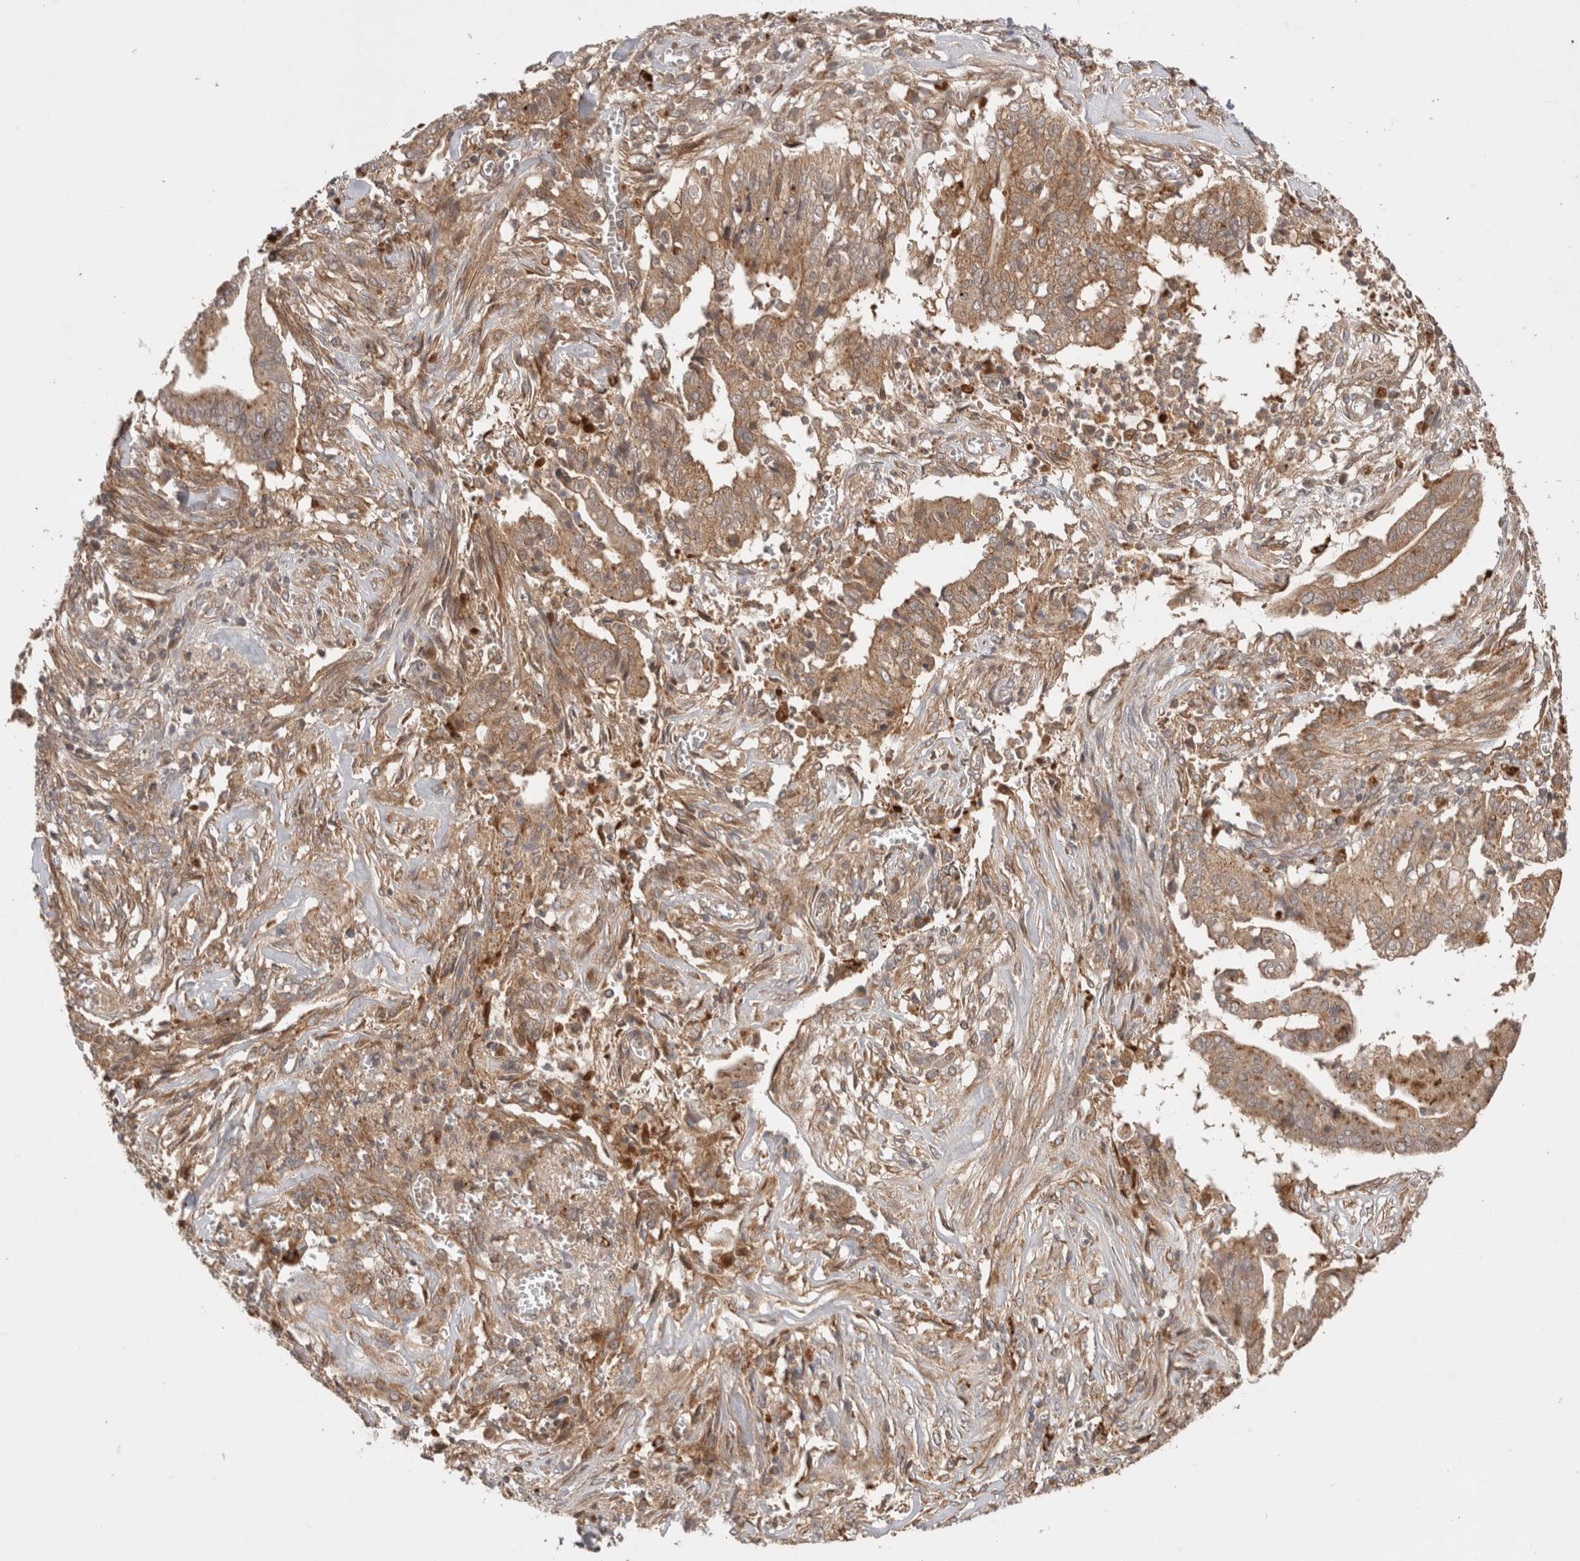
{"staining": {"intensity": "moderate", "quantity": ">75%", "location": "cytoplasmic/membranous"}, "tissue": "cervical cancer", "cell_type": "Tumor cells", "image_type": "cancer", "snomed": [{"axis": "morphology", "description": "Adenocarcinoma, NOS"}, {"axis": "topography", "description": "Cervix"}], "caption": "A brown stain highlights moderate cytoplasmic/membranous expression of a protein in human cervical cancer (adenocarcinoma) tumor cells.", "gene": "VPS28", "patient": {"sex": "female", "age": 44}}